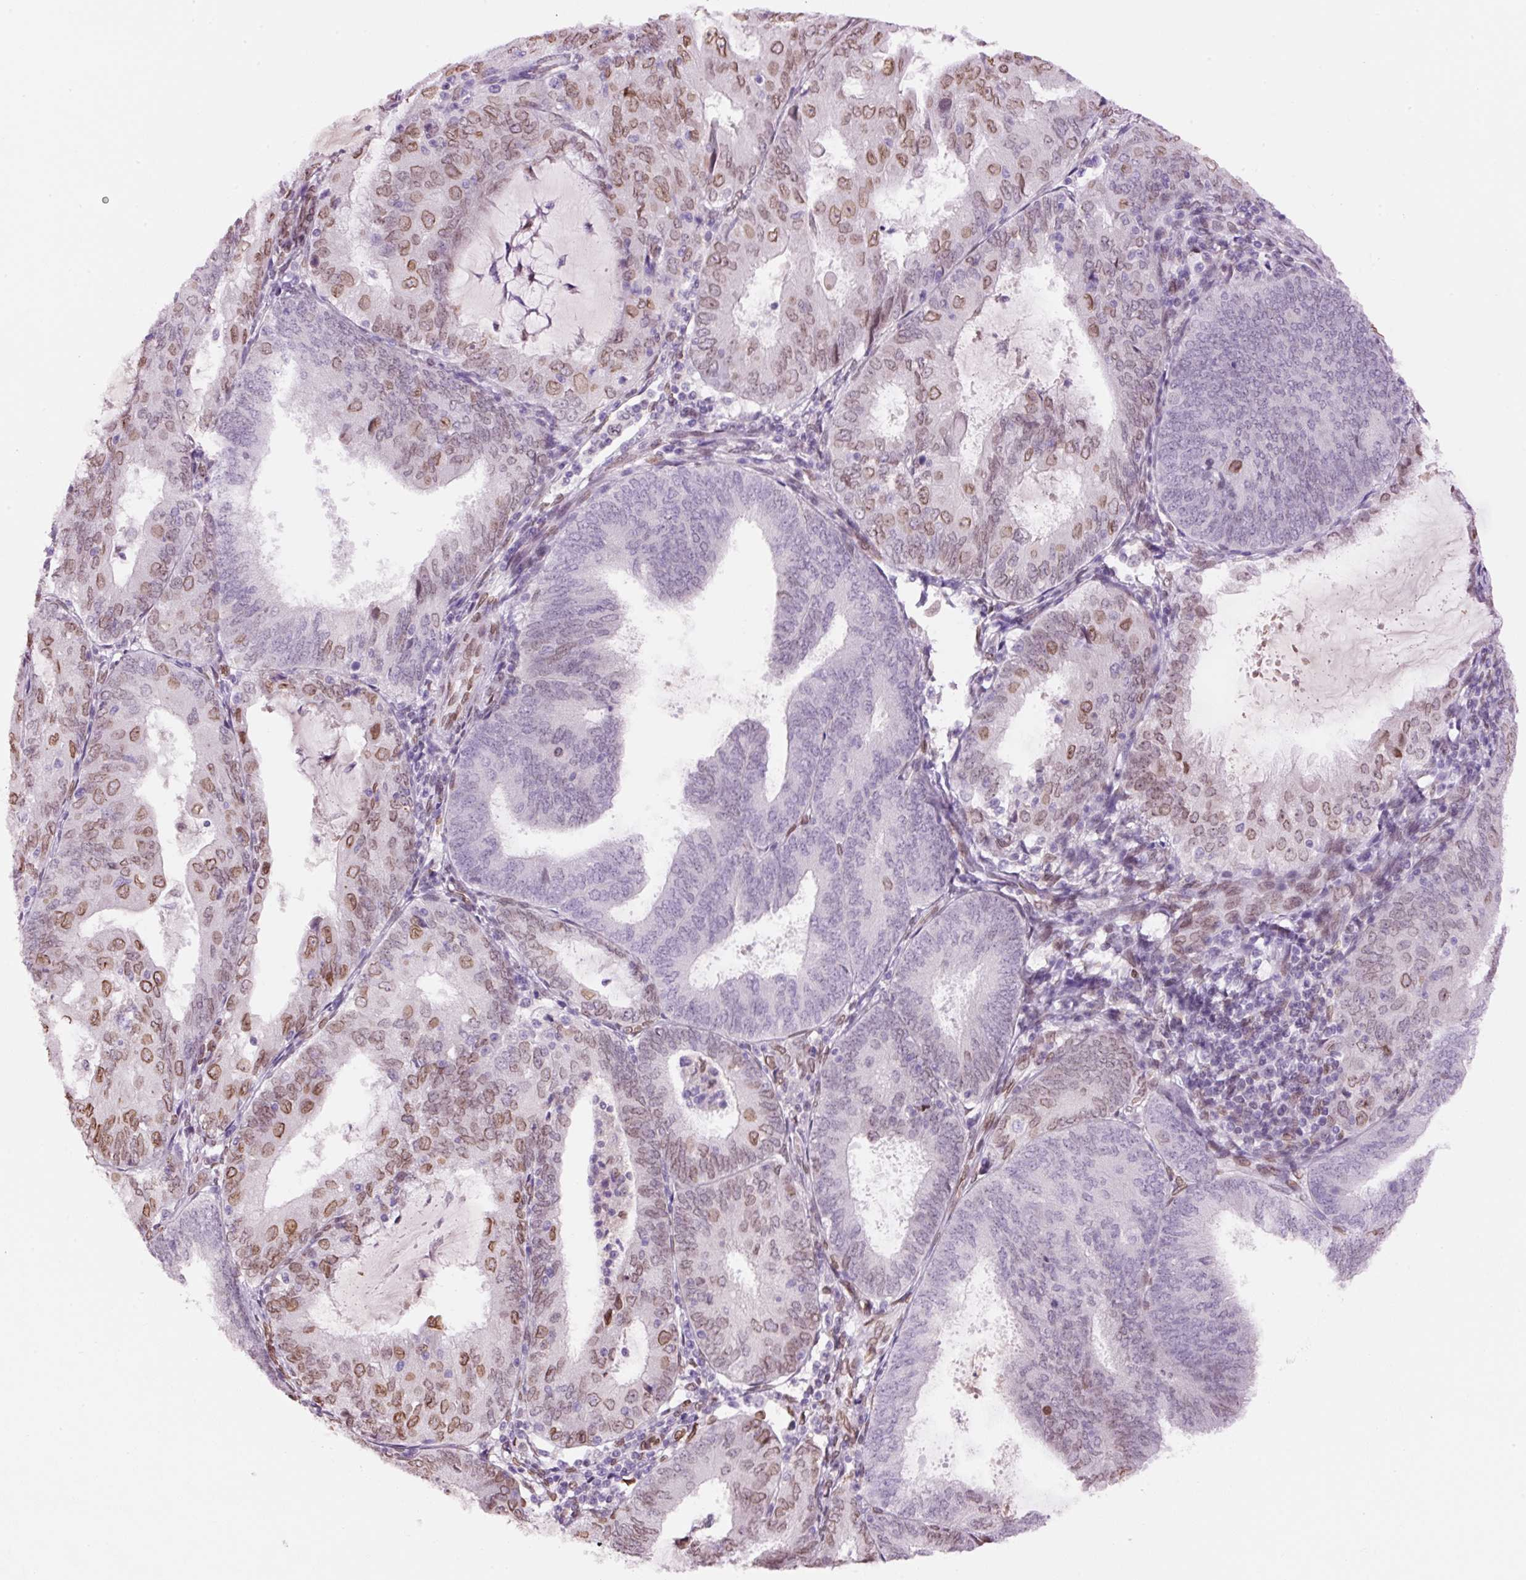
{"staining": {"intensity": "moderate", "quantity": "25%-75%", "location": "cytoplasmic/membranous,nuclear"}, "tissue": "endometrial cancer", "cell_type": "Tumor cells", "image_type": "cancer", "snomed": [{"axis": "morphology", "description": "Adenocarcinoma, NOS"}, {"axis": "topography", "description": "Endometrium"}], "caption": "Human endometrial adenocarcinoma stained with a protein marker exhibits moderate staining in tumor cells.", "gene": "ZNF224", "patient": {"sex": "female", "age": 81}}